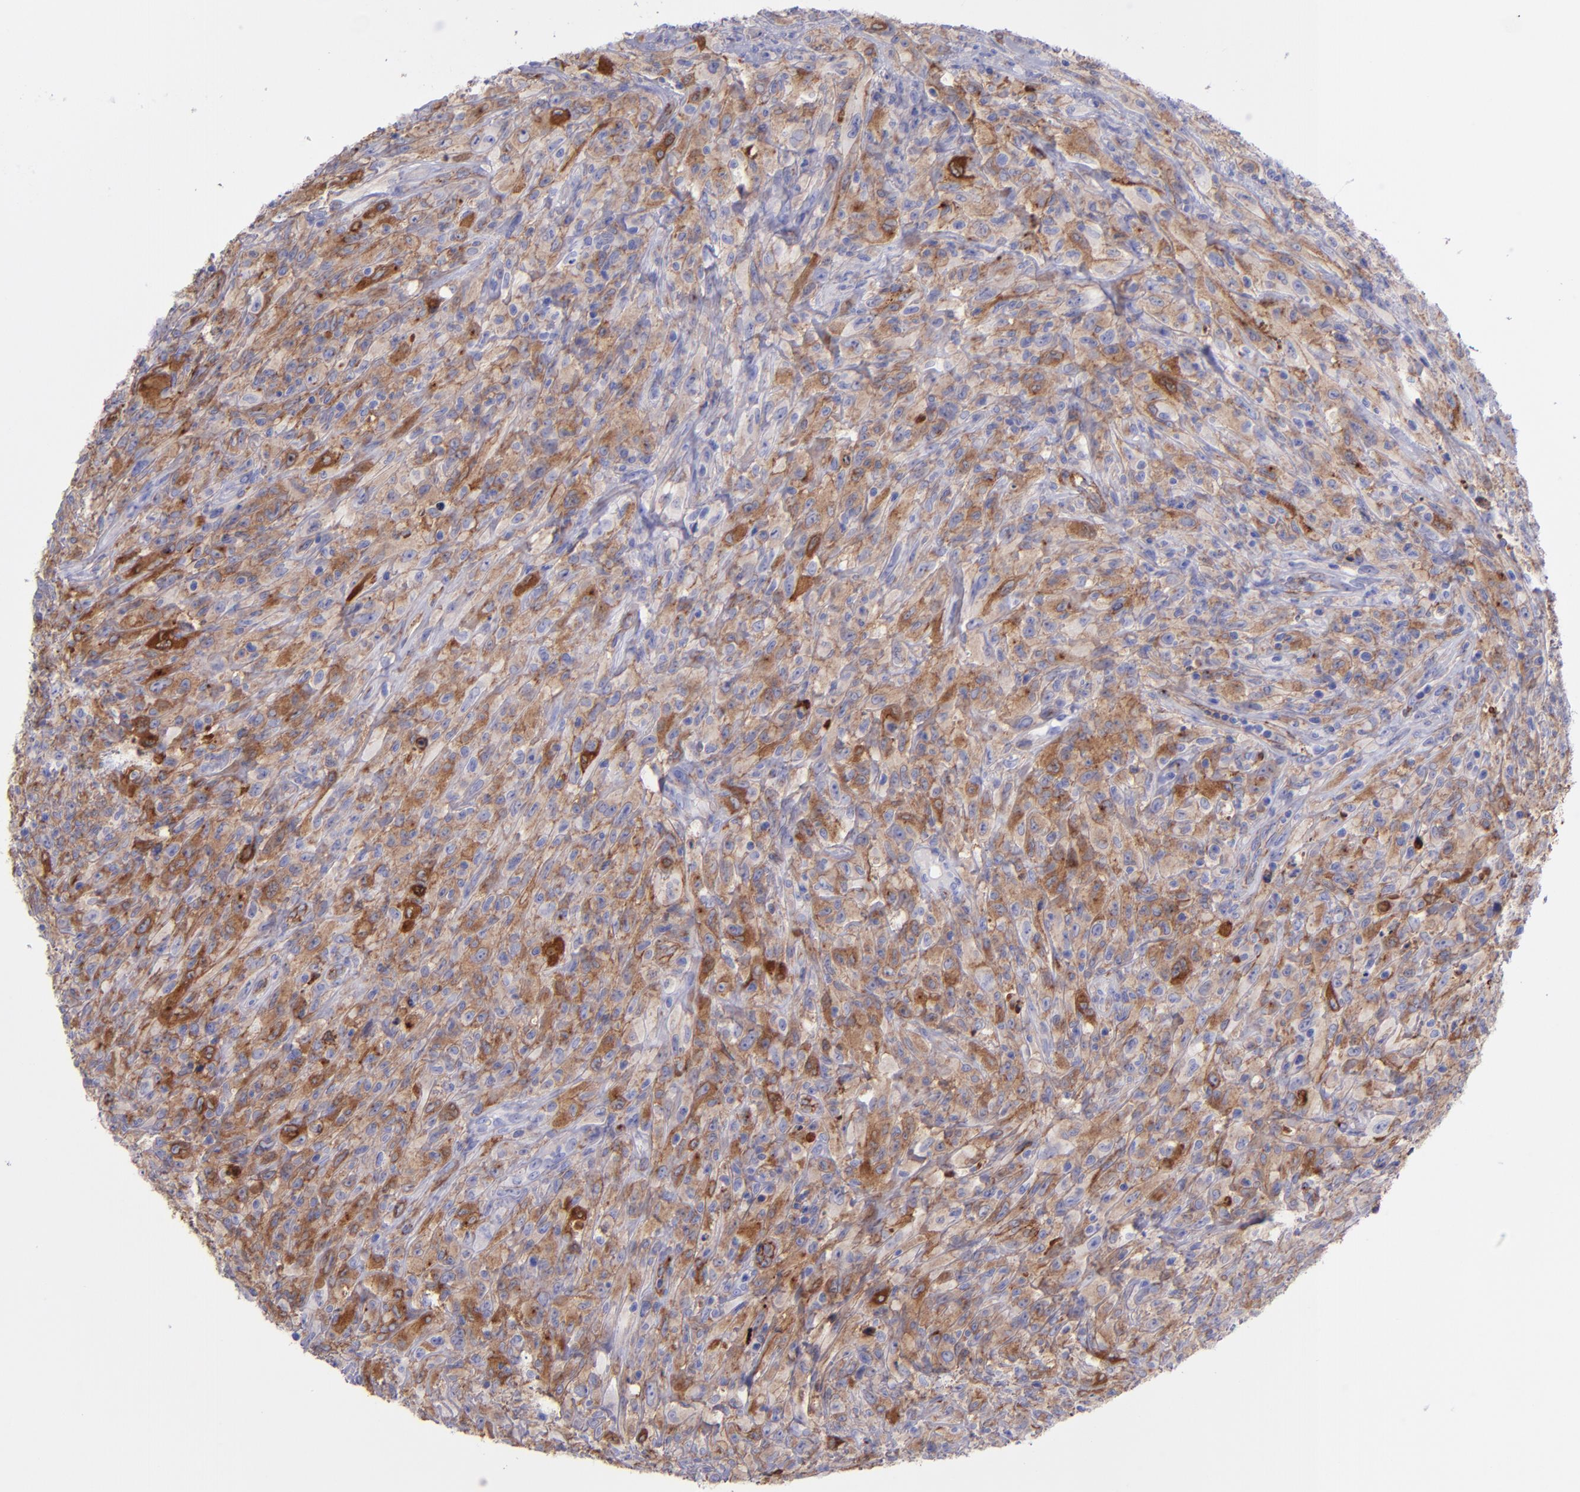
{"staining": {"intensity": "strong", "quantity": "25%-75%", "location": "cytoplasmic/membranous"}, "tissue": "glioma", "cell_type": "Tumor cells", "image_type": "cancer", "snomed": [{"axis": "morphology", "description": "Glioma, malignant, High grade"}, {"axis": "topography", "description": "Brain"}], "caption": "Immunohistochemical staining of human glioma reveals high levels of strong cytoplasmic/membranous protein expression in approximately 25%-75% of tumor cells.", "gene": "ITGAV", "patient": {"sex": "male", "age": 48}}